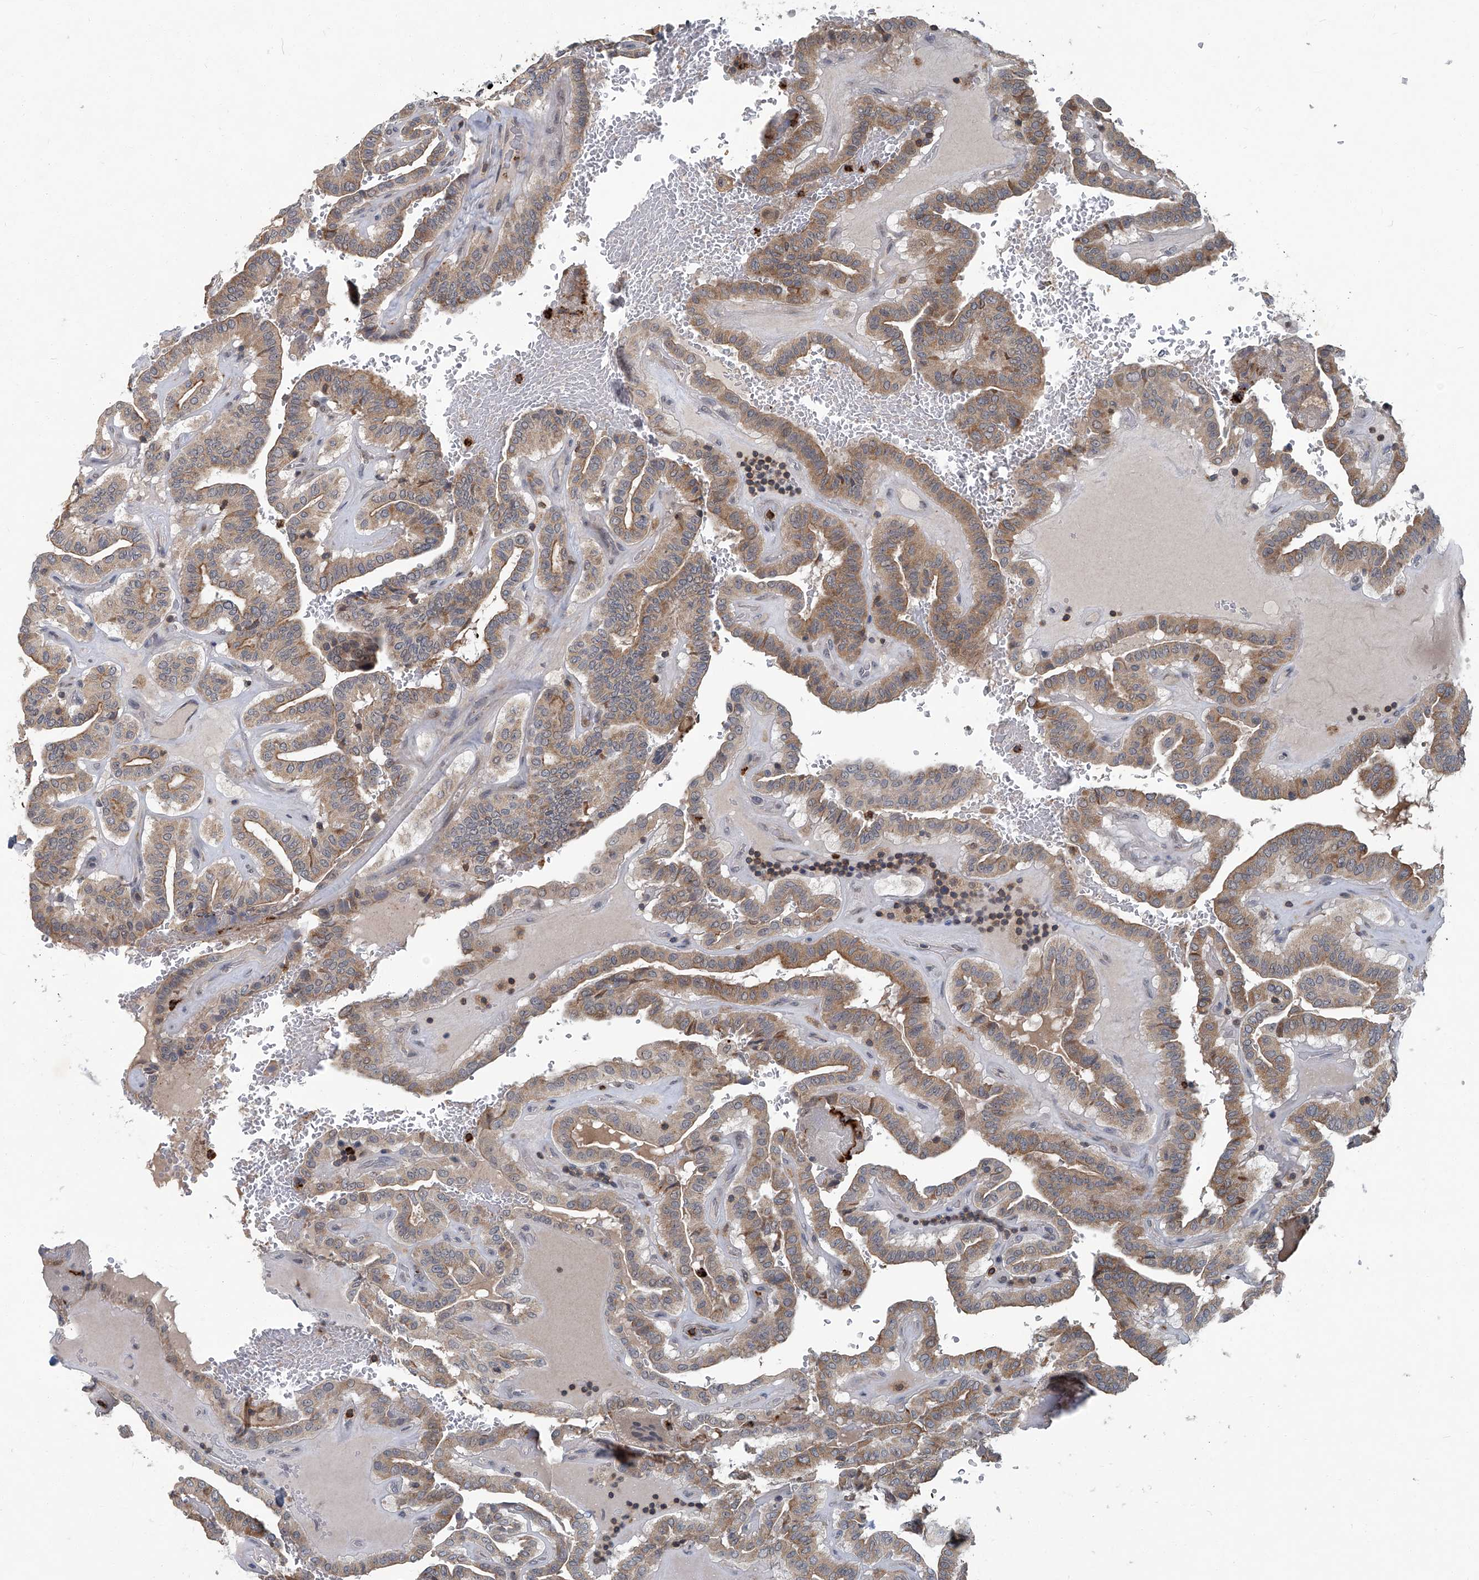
{"staining": {"intensity": "moderate", "quantity": ">75%", "location": "cytoplasmic/membranous"}, "tissue": "thyroid cancer", "cell_type": "Tumor cells", "image_type": "cancer", "snomed": [{"axis": "morphology", "description": "Papillary adenocarcinoma, NOS"}, {"axis": "topography", "description": "Thyroid gland"}], "caption": "DAB (3,3'-diaminobenzidine) immunohistochemical staining of thyroid cancer (papillary adenocarcinoma) shows moderate cytoplasmic/membranous protein staining in approximately >75% of tumor cells.", "gene": "AKNAD1", "patient": {"sex": "male", "age": 77}}